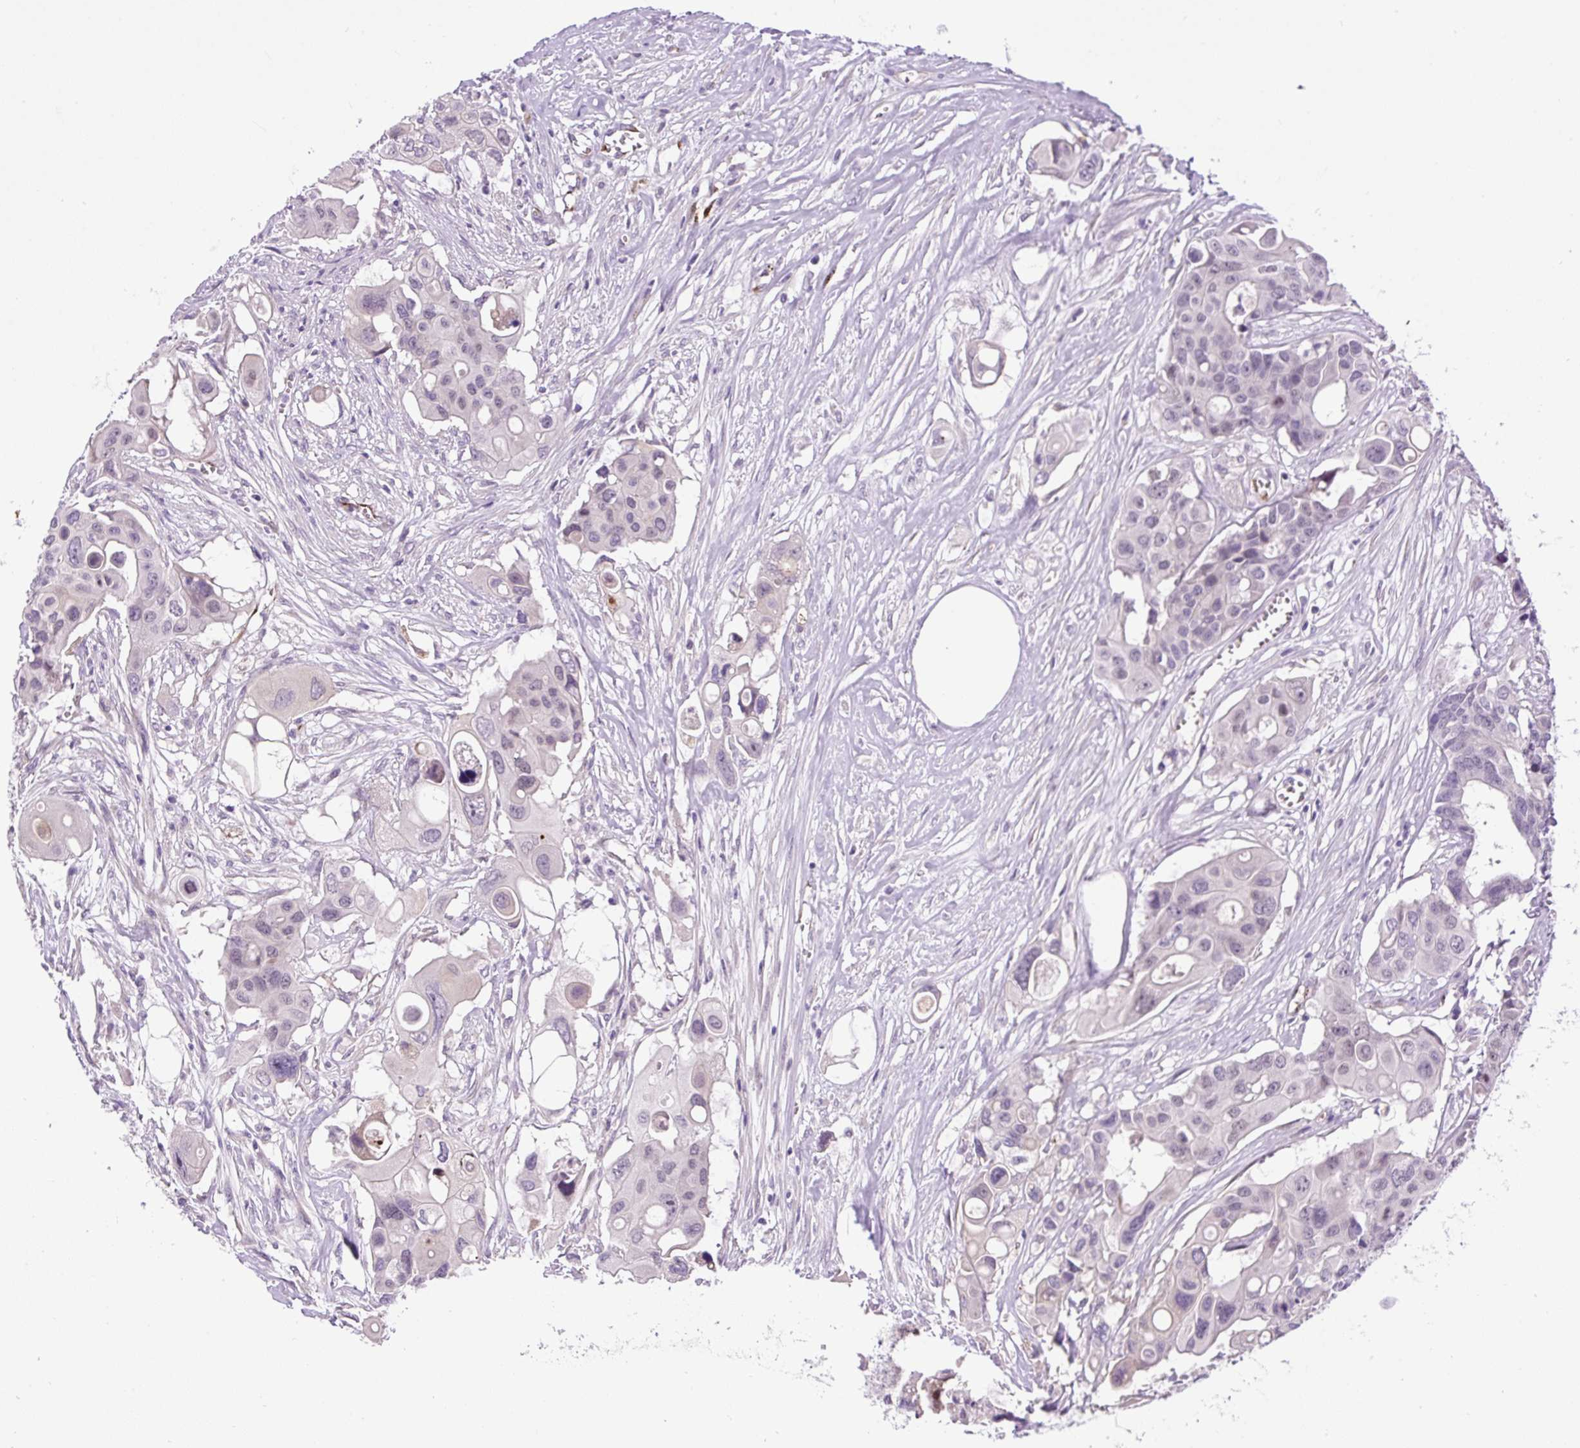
{"staining": {"intensity": "negative", "quantity": "none", "location": "none"}, "tissue": "colorectal cancer", "cell_type": "Tumor cells", "image_type": "cancer", "snomed": [{"axis": "morphology", "description": "Adenocarcinoma, NOS"}, {"axis": "topography", "description": "Colon"}], "caption": "High power microscopy image of an IHC image of colorectal cancer (adenocarcinoma), revealing no significant positivity in tumor cells.", "gene": "LEFTY2", "patient": {"sex": "male", "age": 77}}